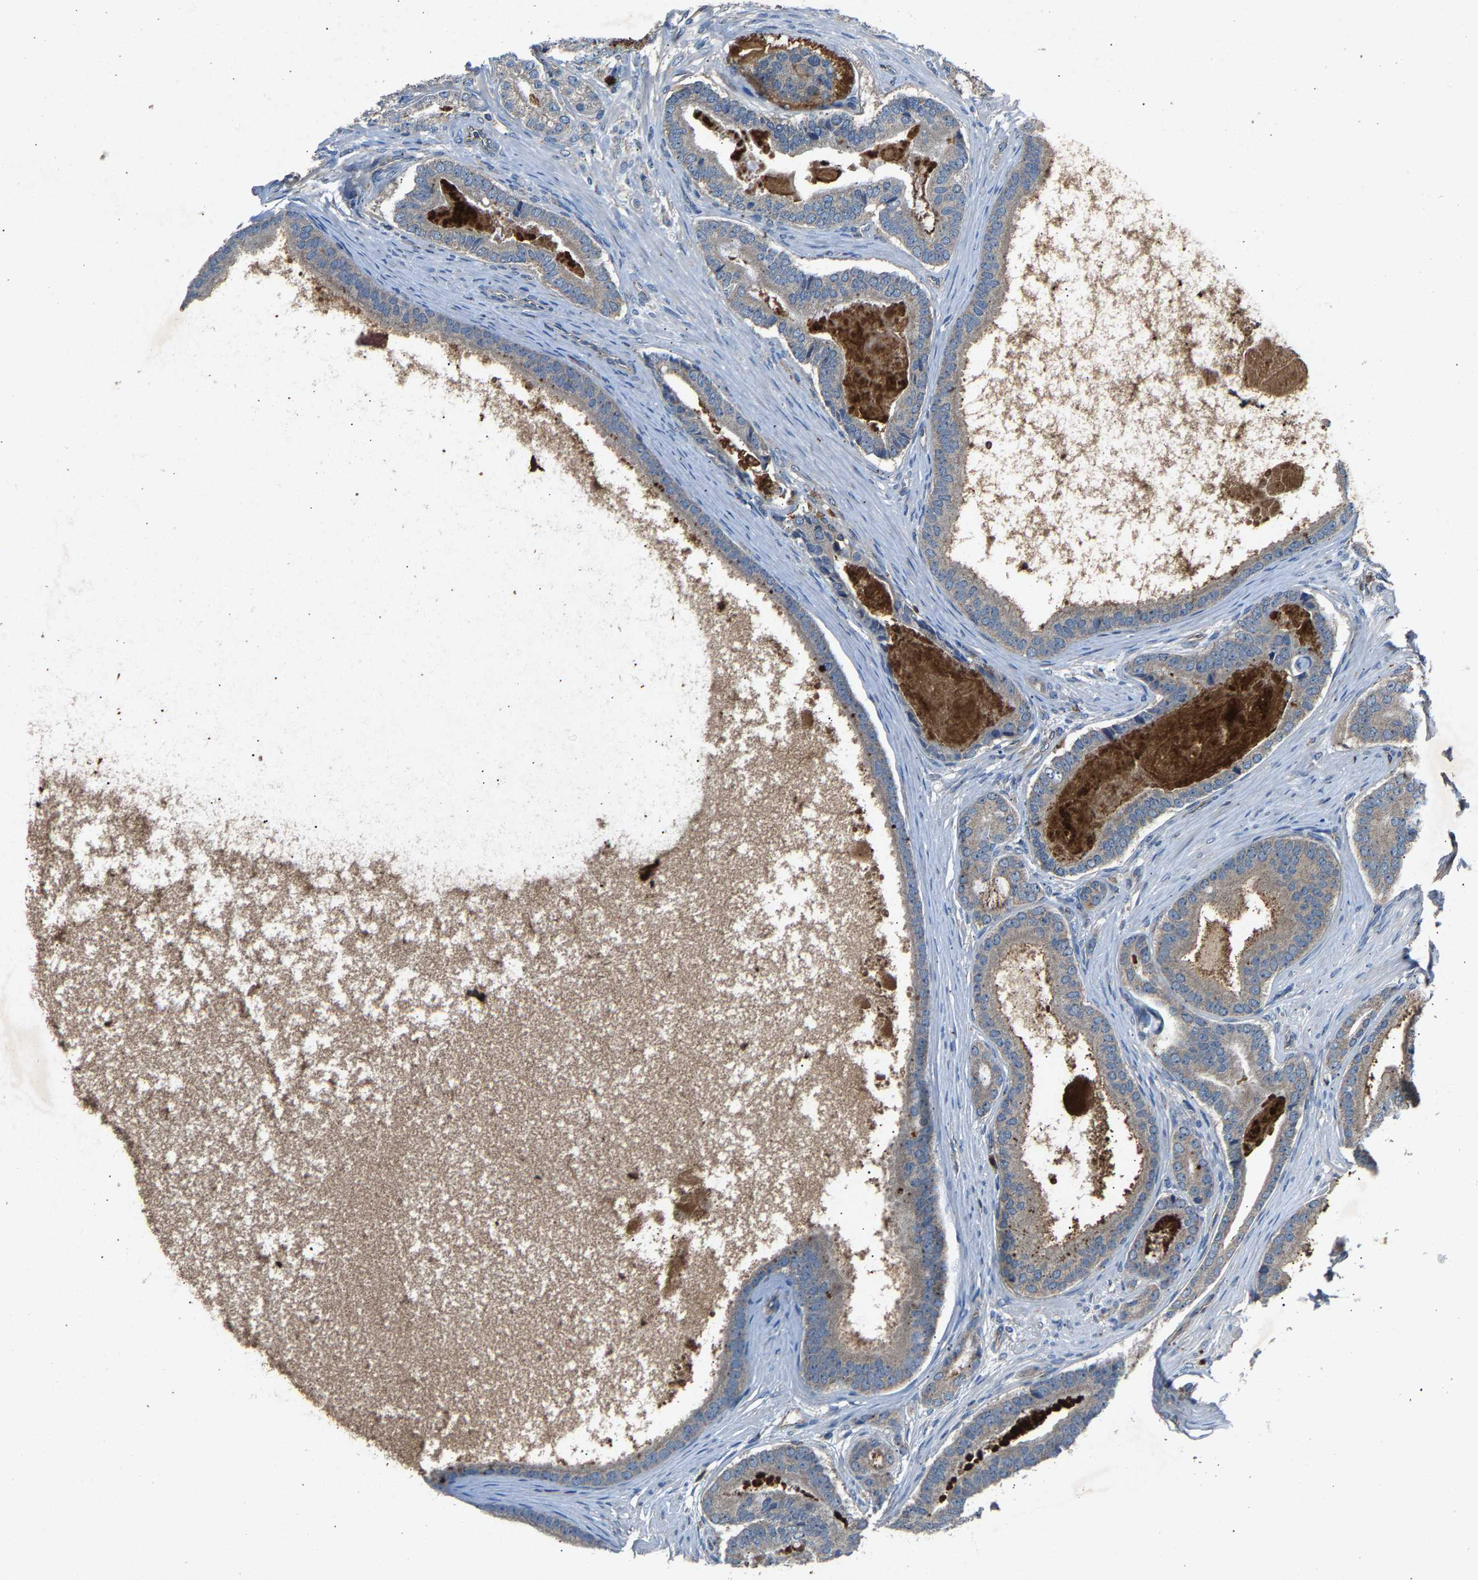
{"staining": {"intensity": "negative", "quantity": "none", "location": "none"}, "tissue": "prostate cancer", "cell_type": "Tumor cells", "image_type": "cancer", "snomed": [{"axis": "morphology", "description": "Adenocarcinoma, High grade"}, {"axis": "topography", "description": "Prostate"}], "caption": "IHC micrograph of neoplastic tissue: prostate cancer (adenocarcinoma (high-grade)) stained with DAB displays no significant protein positivity in tumor cells.", "gene": "PPID", "patient": {"sex": "male", "age": 60}}